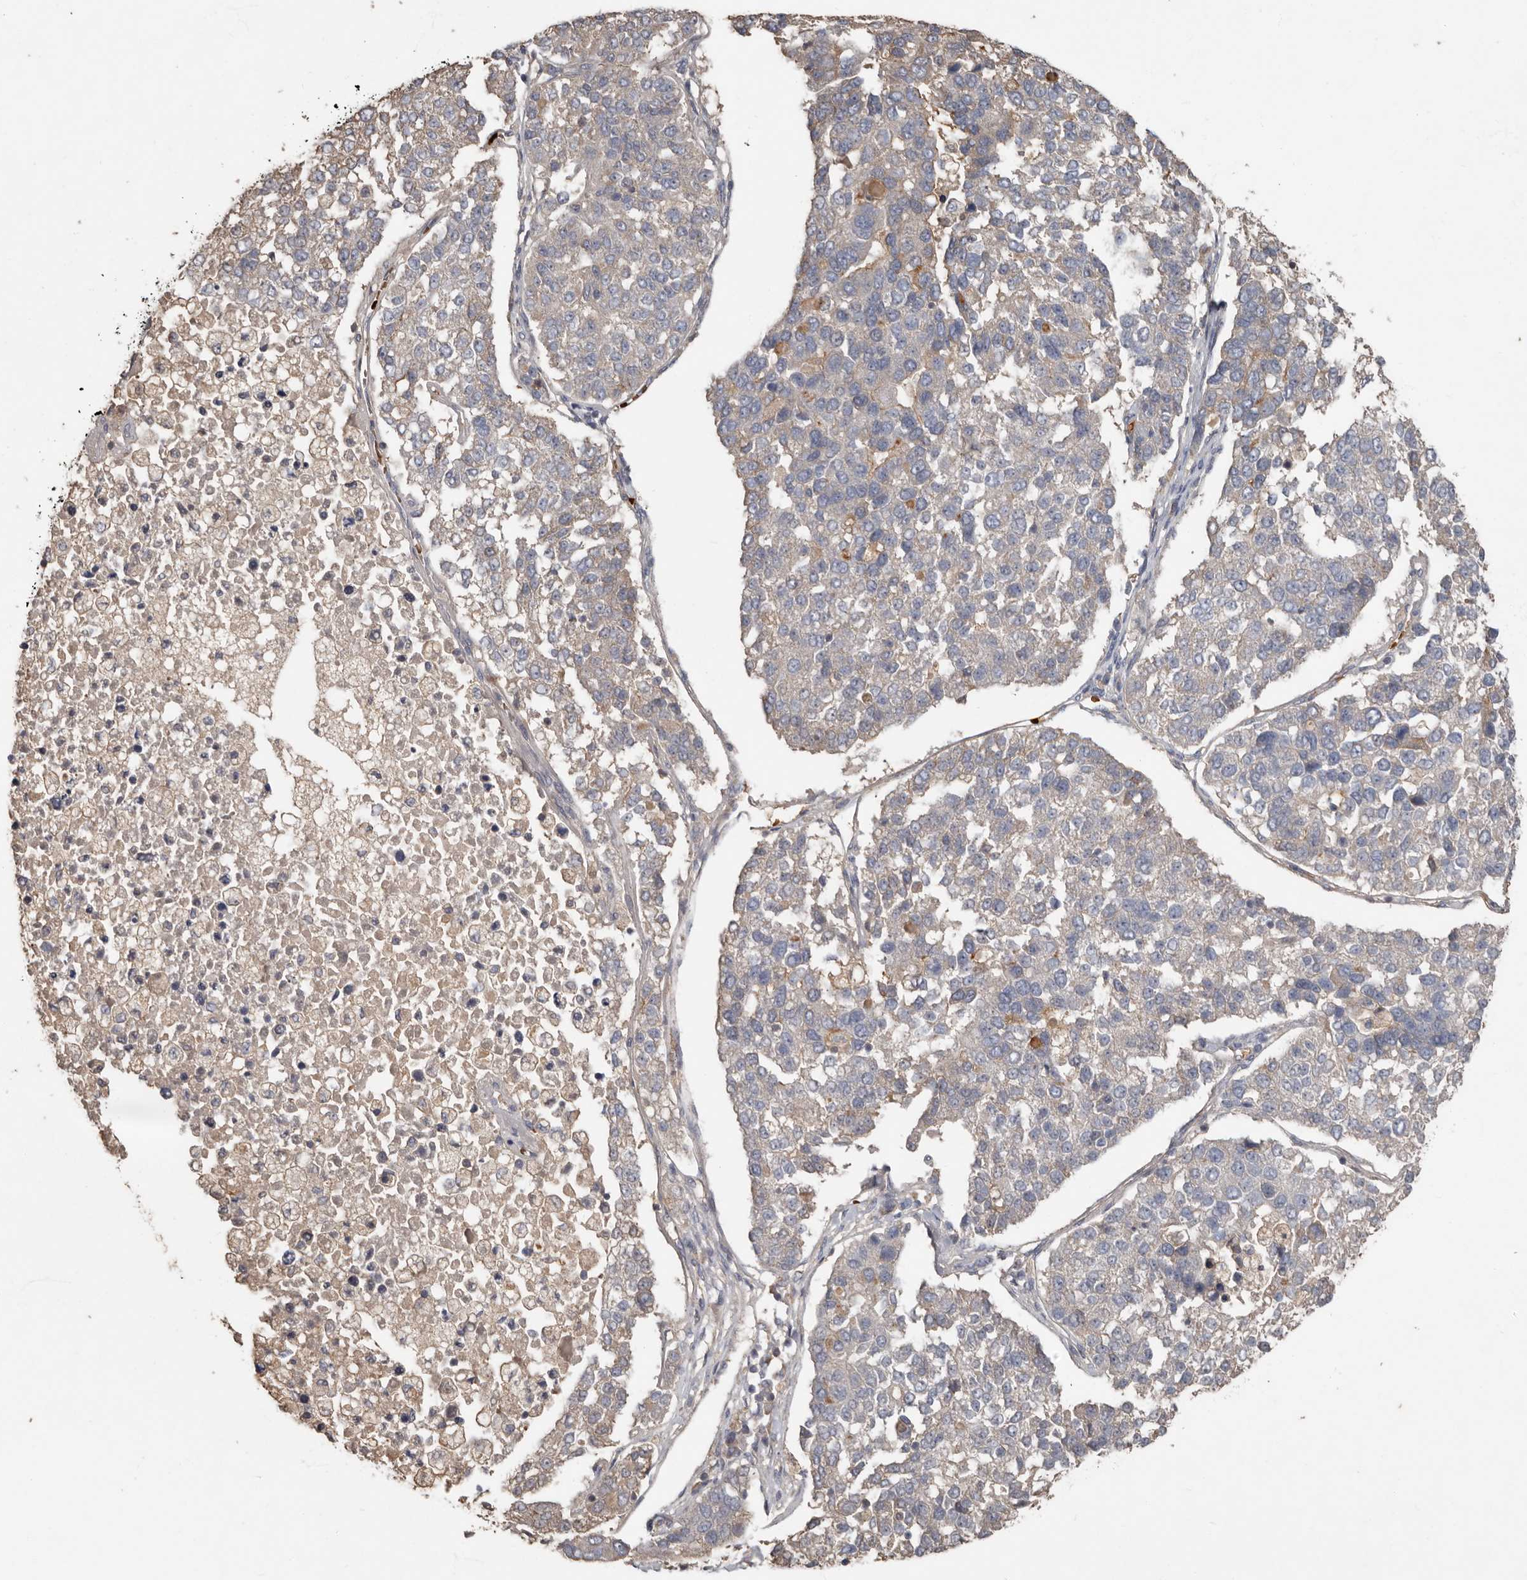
{"staining": {"intensity": "negative", "quantity": "none", "location": "none"}, "tissue": "pancreatic cancer", "cell_type": "Tumor cells", "image_type": "cancer", "snomed": [{"axis": "morphology", "description": "Adenocarcinoma, NOS"}, {"axis": "topography", "description": "Pancreas"}], "caption": "This is an immunohistochemistry micrograph of adenocarcinoma (pancreatic). There is no expression in tumor cells.", "gene": "KIF26B", "patient": {"sex": "female", "age": 61}}